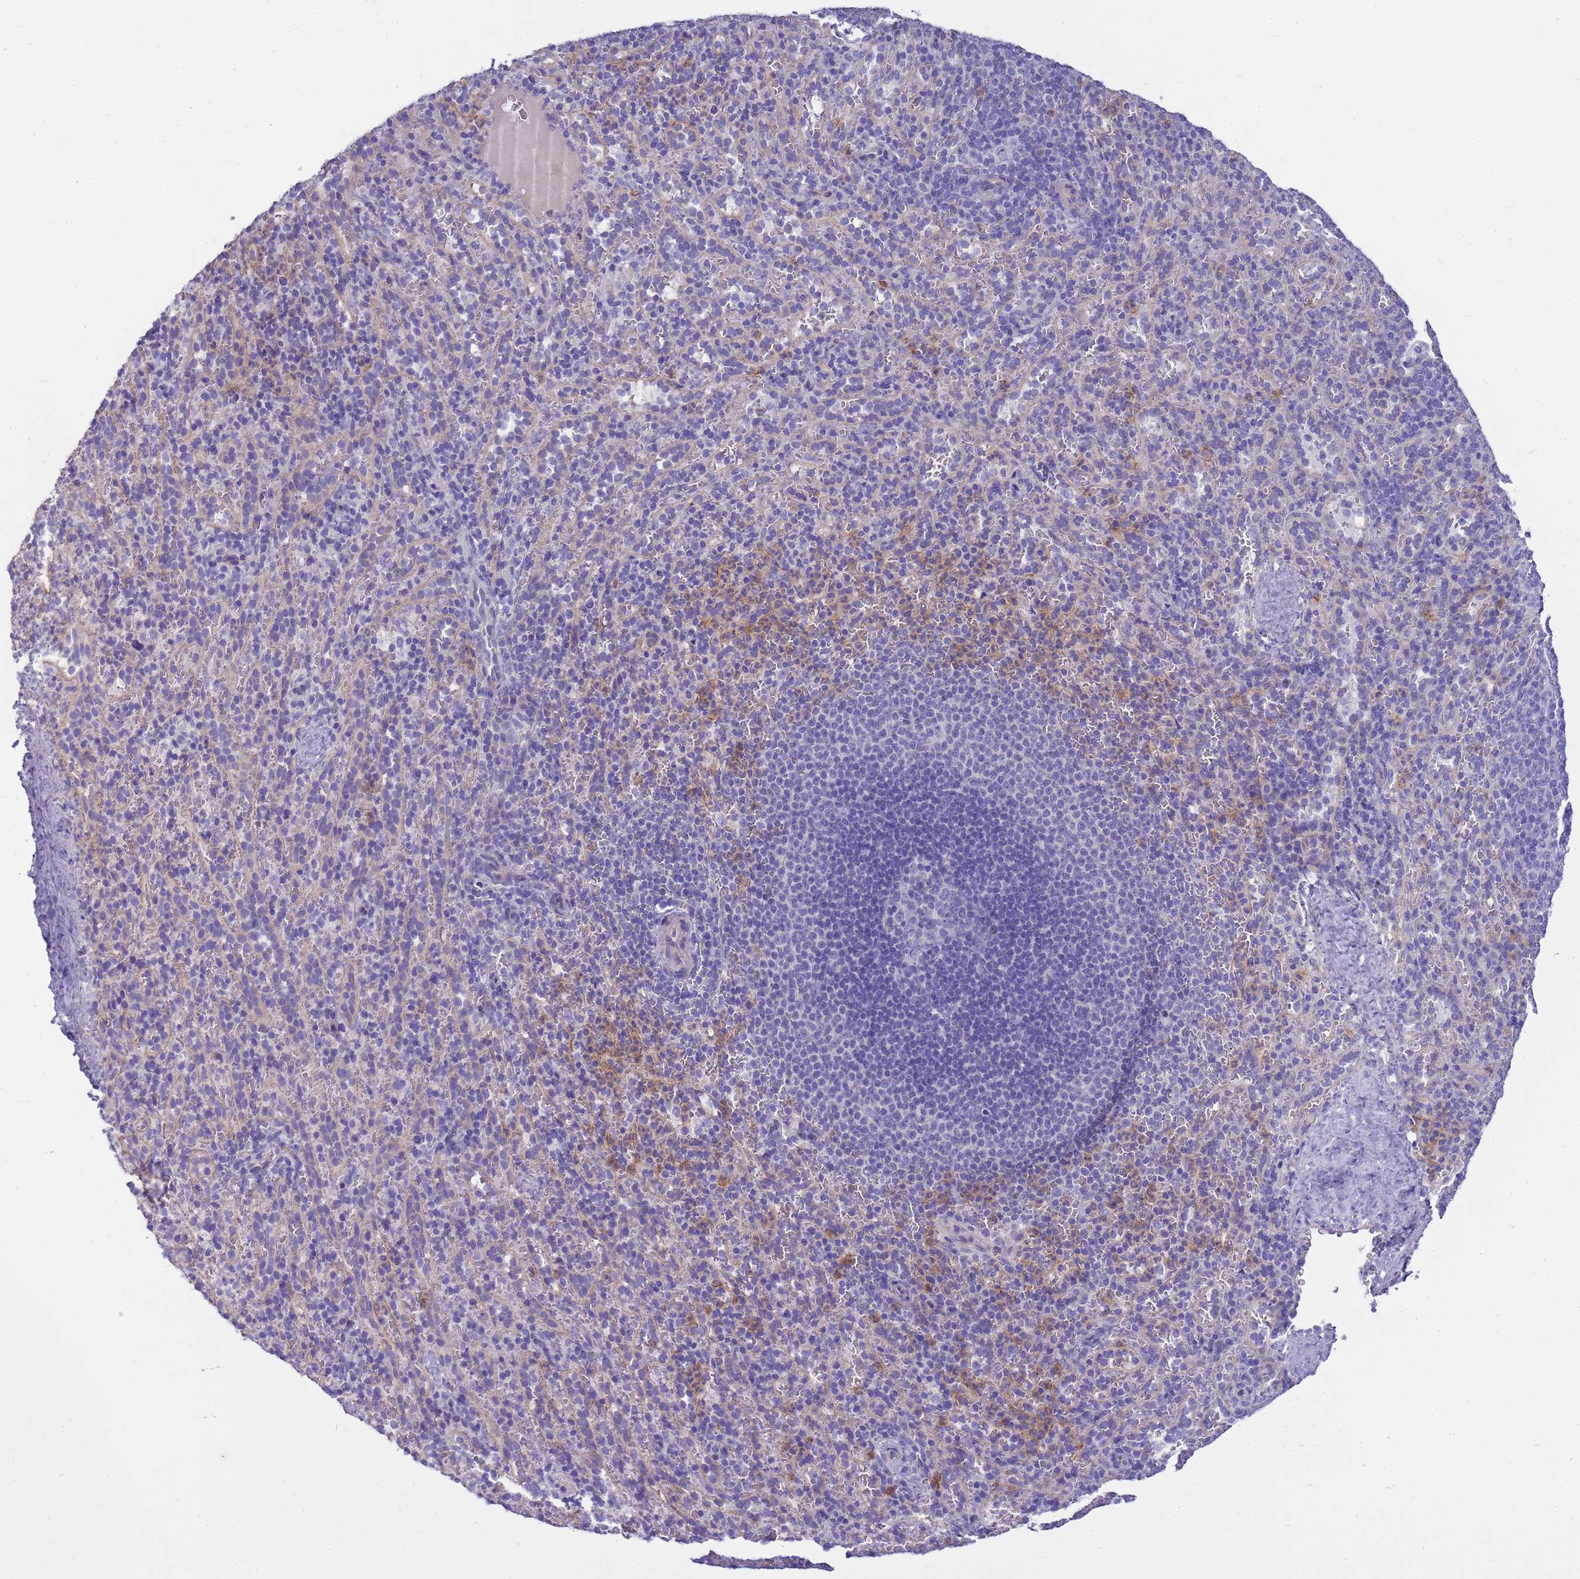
{"staining": {"intensity": "weak", "quantity": "<25%", "location": "cytoplasmic/membranous"}, "tissue": "spleen", "cell_type": "Cells in red pulp", "image_type": "normal", "snomed": [{"axis": "morphology", "description": "Normal tissue, NOS"}, {"axis": "topography", "description": "Spleen"}], "caption": "Immunohistochemical staining of unremarkable spleen shows no significant staining in cells in red pulp.", "gene": "RIPPLY2", "patient": {"sex": "female", "age": 21}}